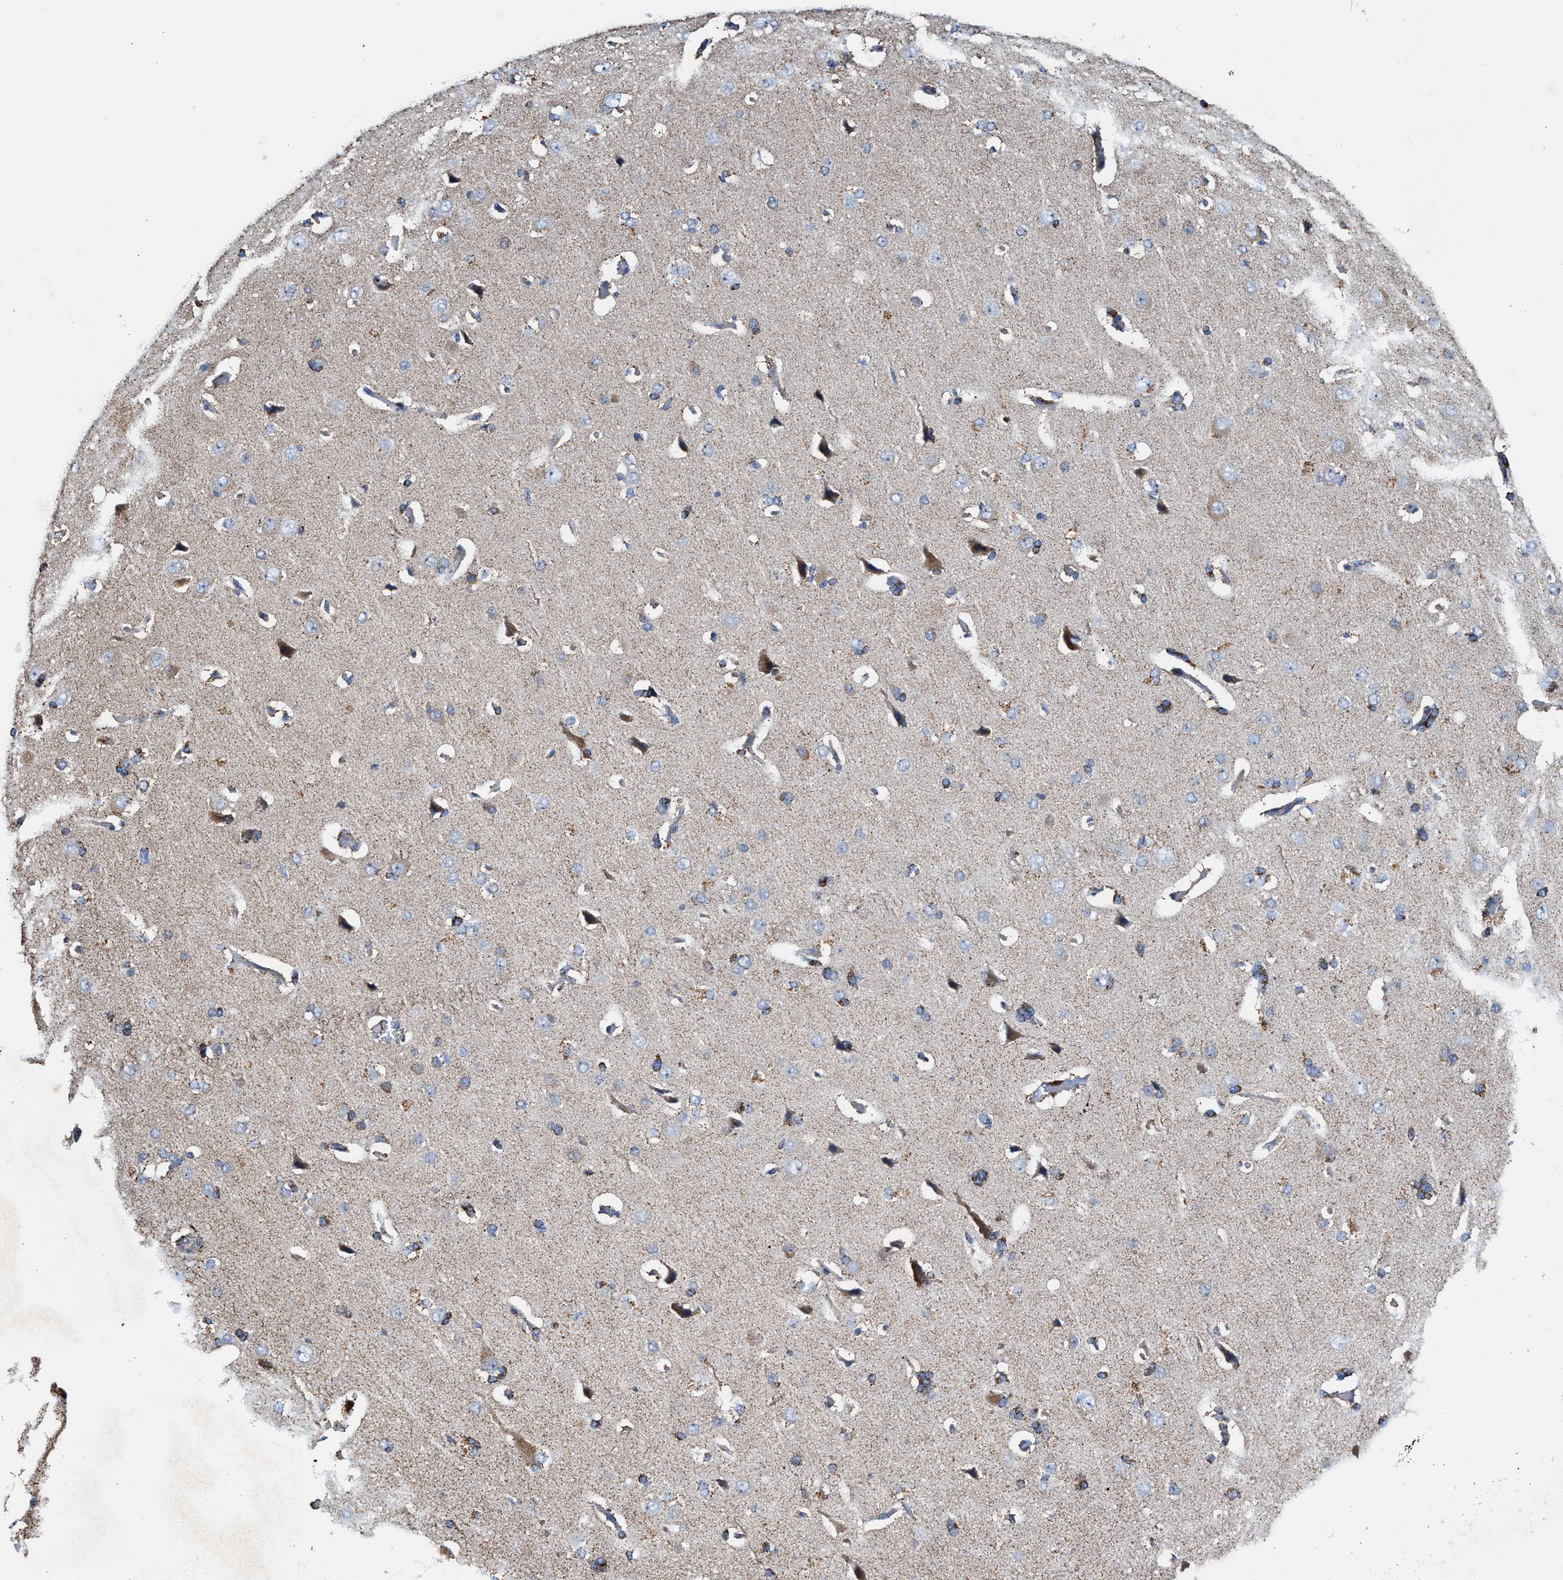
{"staining": {"intensity": "weak", "quantity": "<25%", "location": "cytoplasmic/membranous"}, "tissue": "cerebral cortex", "cell_type": "Endothelial cells", "image_type": "normal", "snomed": [{"axis": "morphology", "description": "Normal tissue, NOS"}, {"axis": "topography", "description": "Cerebral cortex"}], "caption": "Immunohistochemistry histopathology image of unremarkable cerebral cortex: human cerebral cortex stained with DAB exhibits no significant protein positivity in endothelial cells.", "gene": "JAG1", "patient": {"sex": "male", "age": 62}}